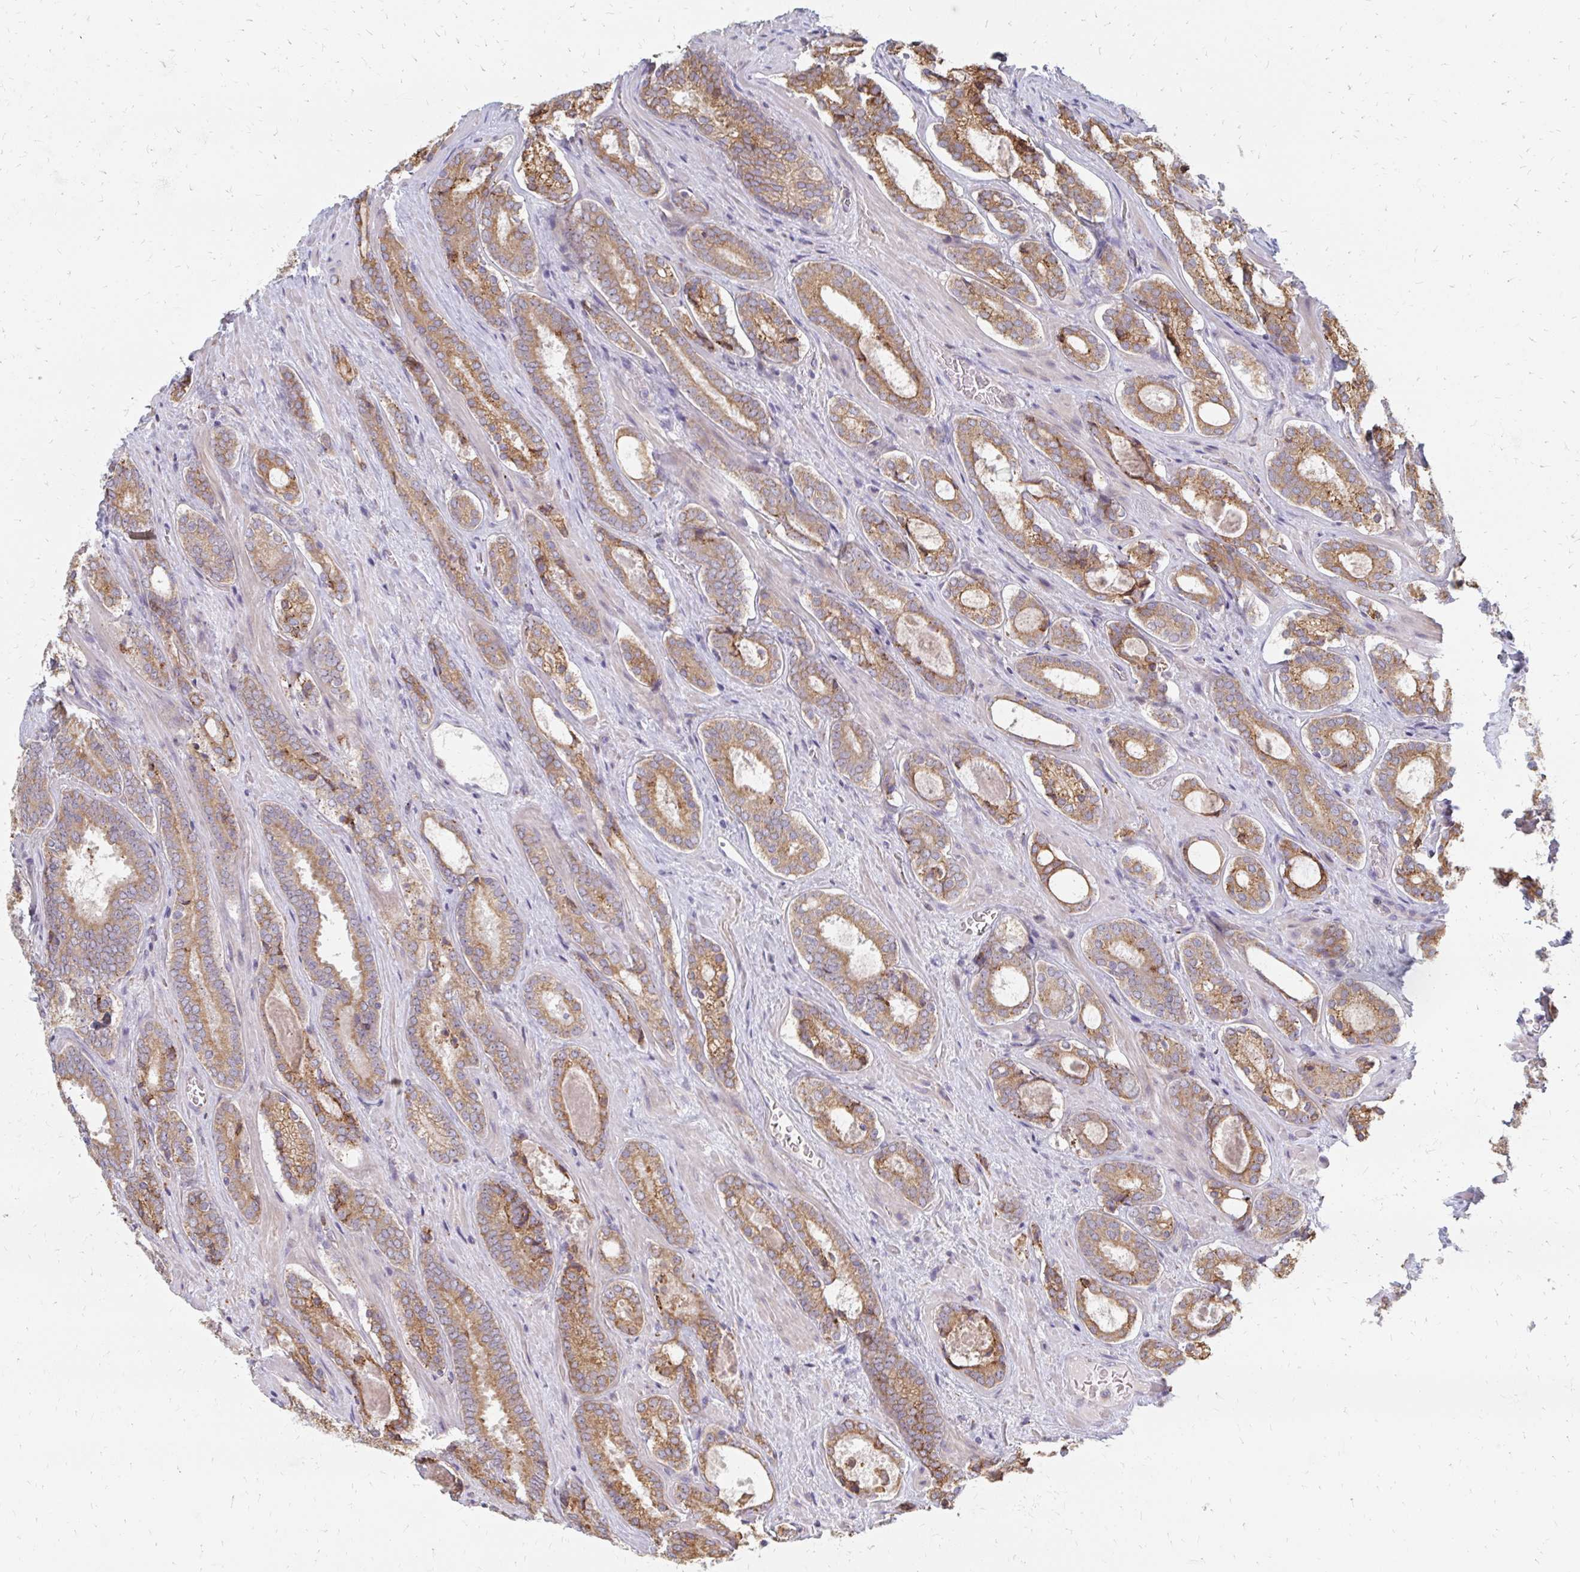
{"staining": {"intensity": "moderate", "quantity": ">75%", "location": "cytoplasmic/membranous"}, "tissue": "prostate cancer", "cell_type": "Tumor cells", "image_type": "cancer", "snomed": [{"axis": "morphology", "description": "Adenocarcinoma, Low grade"}, {"axis": "topography", "description": "Prostate"}], "caption": "Moderate cytoplasmic/membranous expression for a protein is seen in approximately >75% of tumor cells of prostate low-grade adenocarcinoma using immunohistochemistry (IHC).", "gene": "PPP1R13L", "patient": {"sex": "male", "age": 62}}